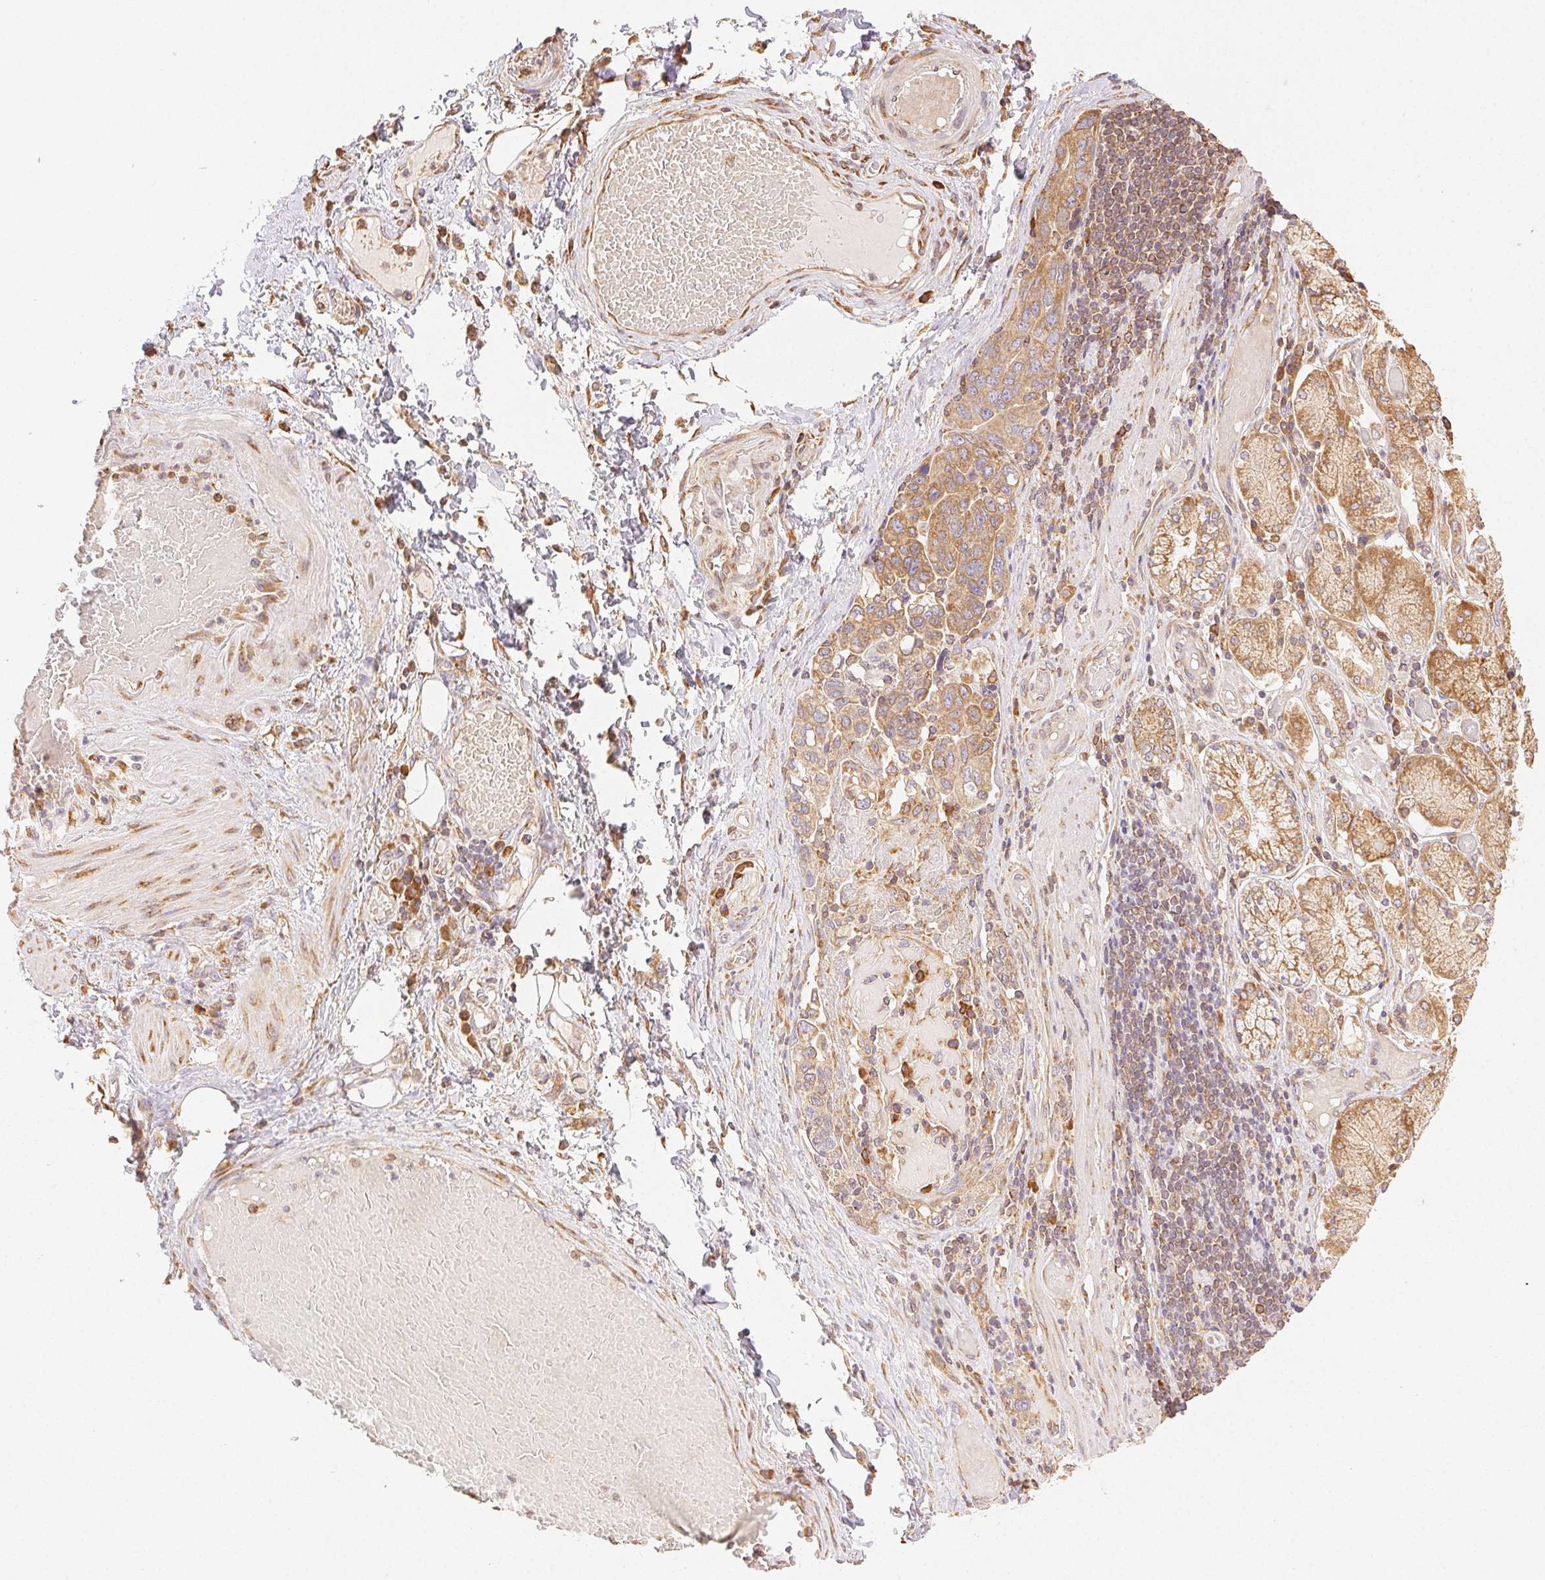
{"staining": {"intensity": "moderate", "quantity": ">75%", "location": "cytoplasmic/membranous"}, "tissue": "stomach cancer", "cell_type": "Tumor cells", "image_type": "cancer", "snomed": [{"axis": "morphology", "description": "Adenocarcinoma, NOS"}, {"axis": "topography", "description": "Stomach, upper"}, {"axis": "topography", "description": "Stomach"}], "caption": "Immunohistochemistry (IHC) micrograph of human stomach adenocarcinoma stained for a protein (brown), which exhibits medium levels of moderate cytoplasmic/membranous positivity in about >75% of tumor cells.", "gene": "ENTREP1", "patient": {"sex": "male", "age": 62}}